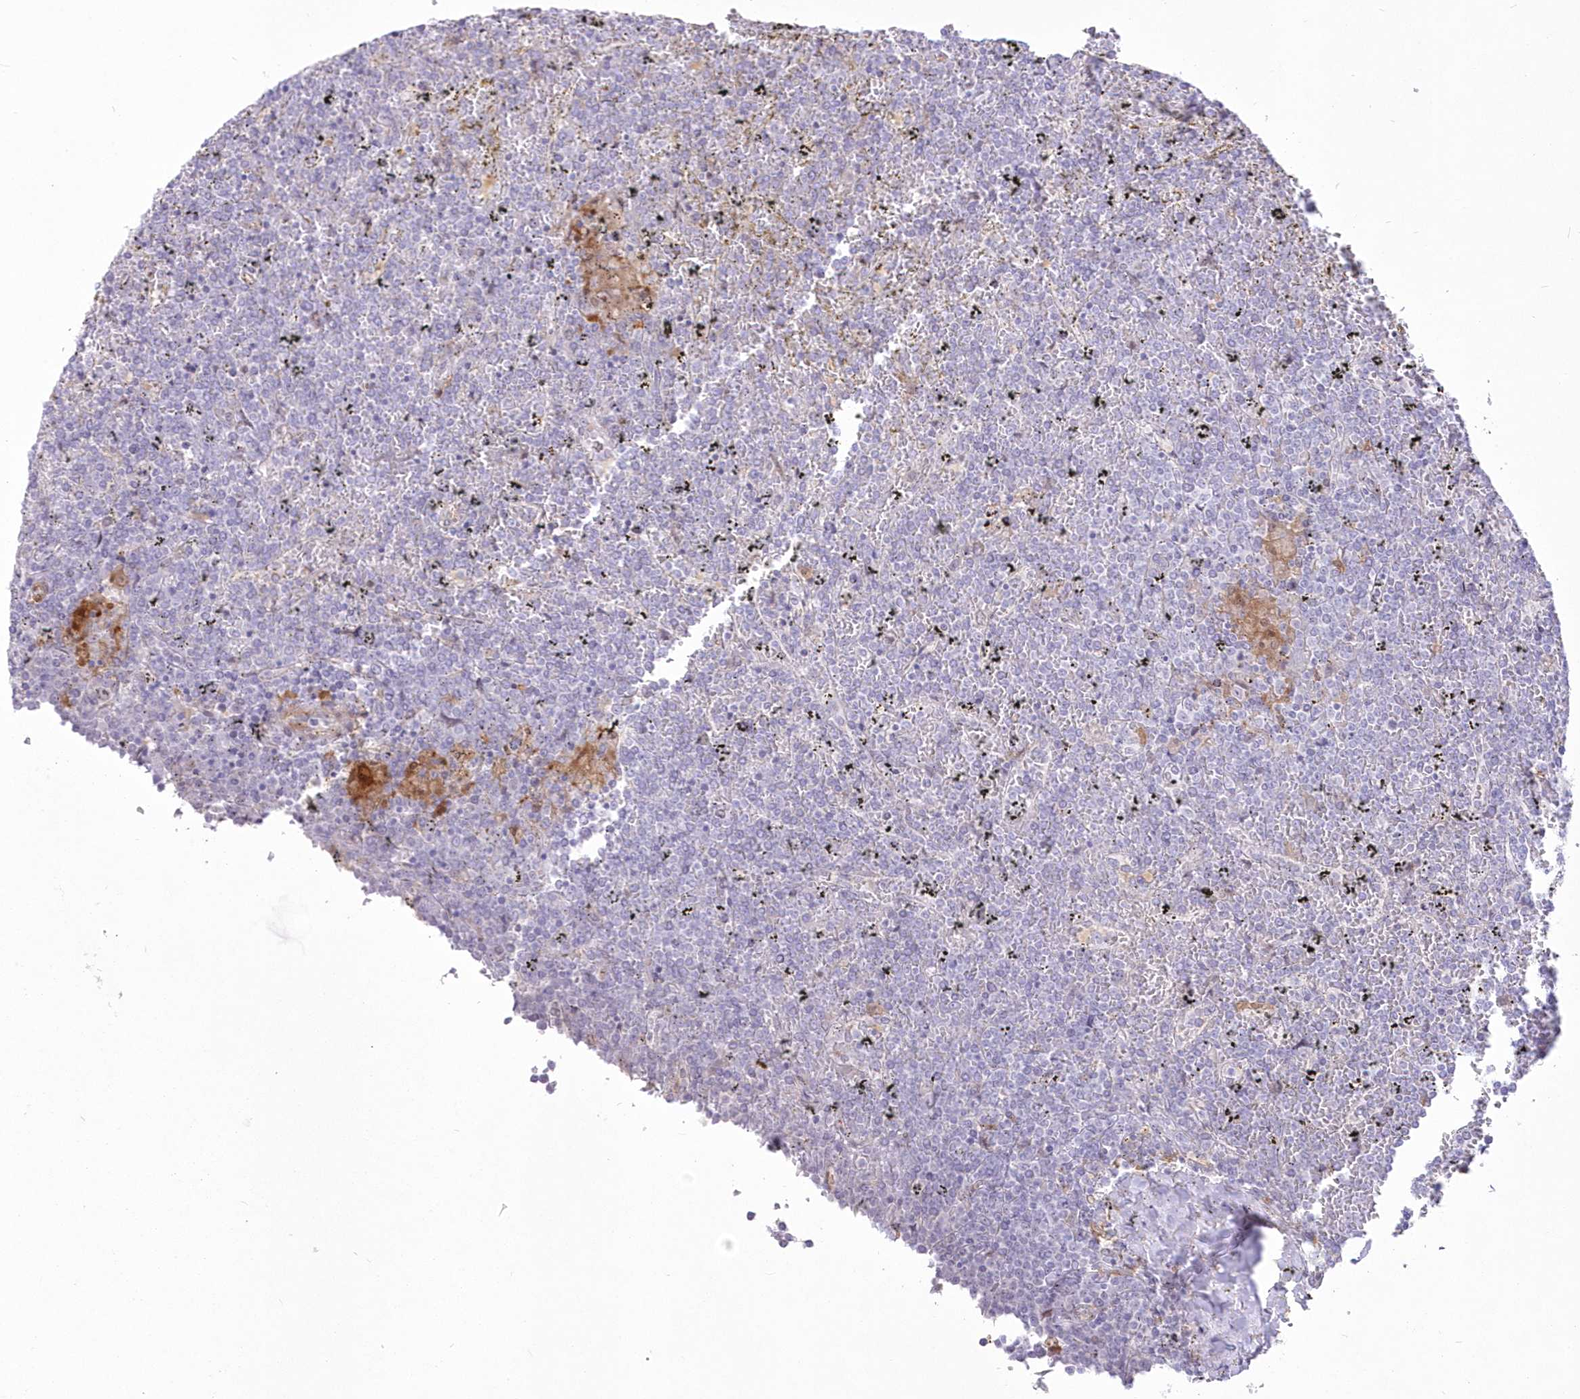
{"staining": {"intensity": "negative", "quantity": "none", "location": "none"}, "tissue": "lymphoma", "cell_type": "Tumor cells", "image_type": "cancer", "snomed": [{"axis": "morphology", "description": "Malignant lymphoma, non-Hodgkin's type, Low grade"}, {"axis": "topography", "description": "Spleen"}], "caption": "Immunohistochemistry (IHC) photomicrograph of lymphoma stained for a protein (brown), which shows no staining in tumor cells.", "gene": "SH3PXD2B", "patient": {"sex": "female", "age": 19}}